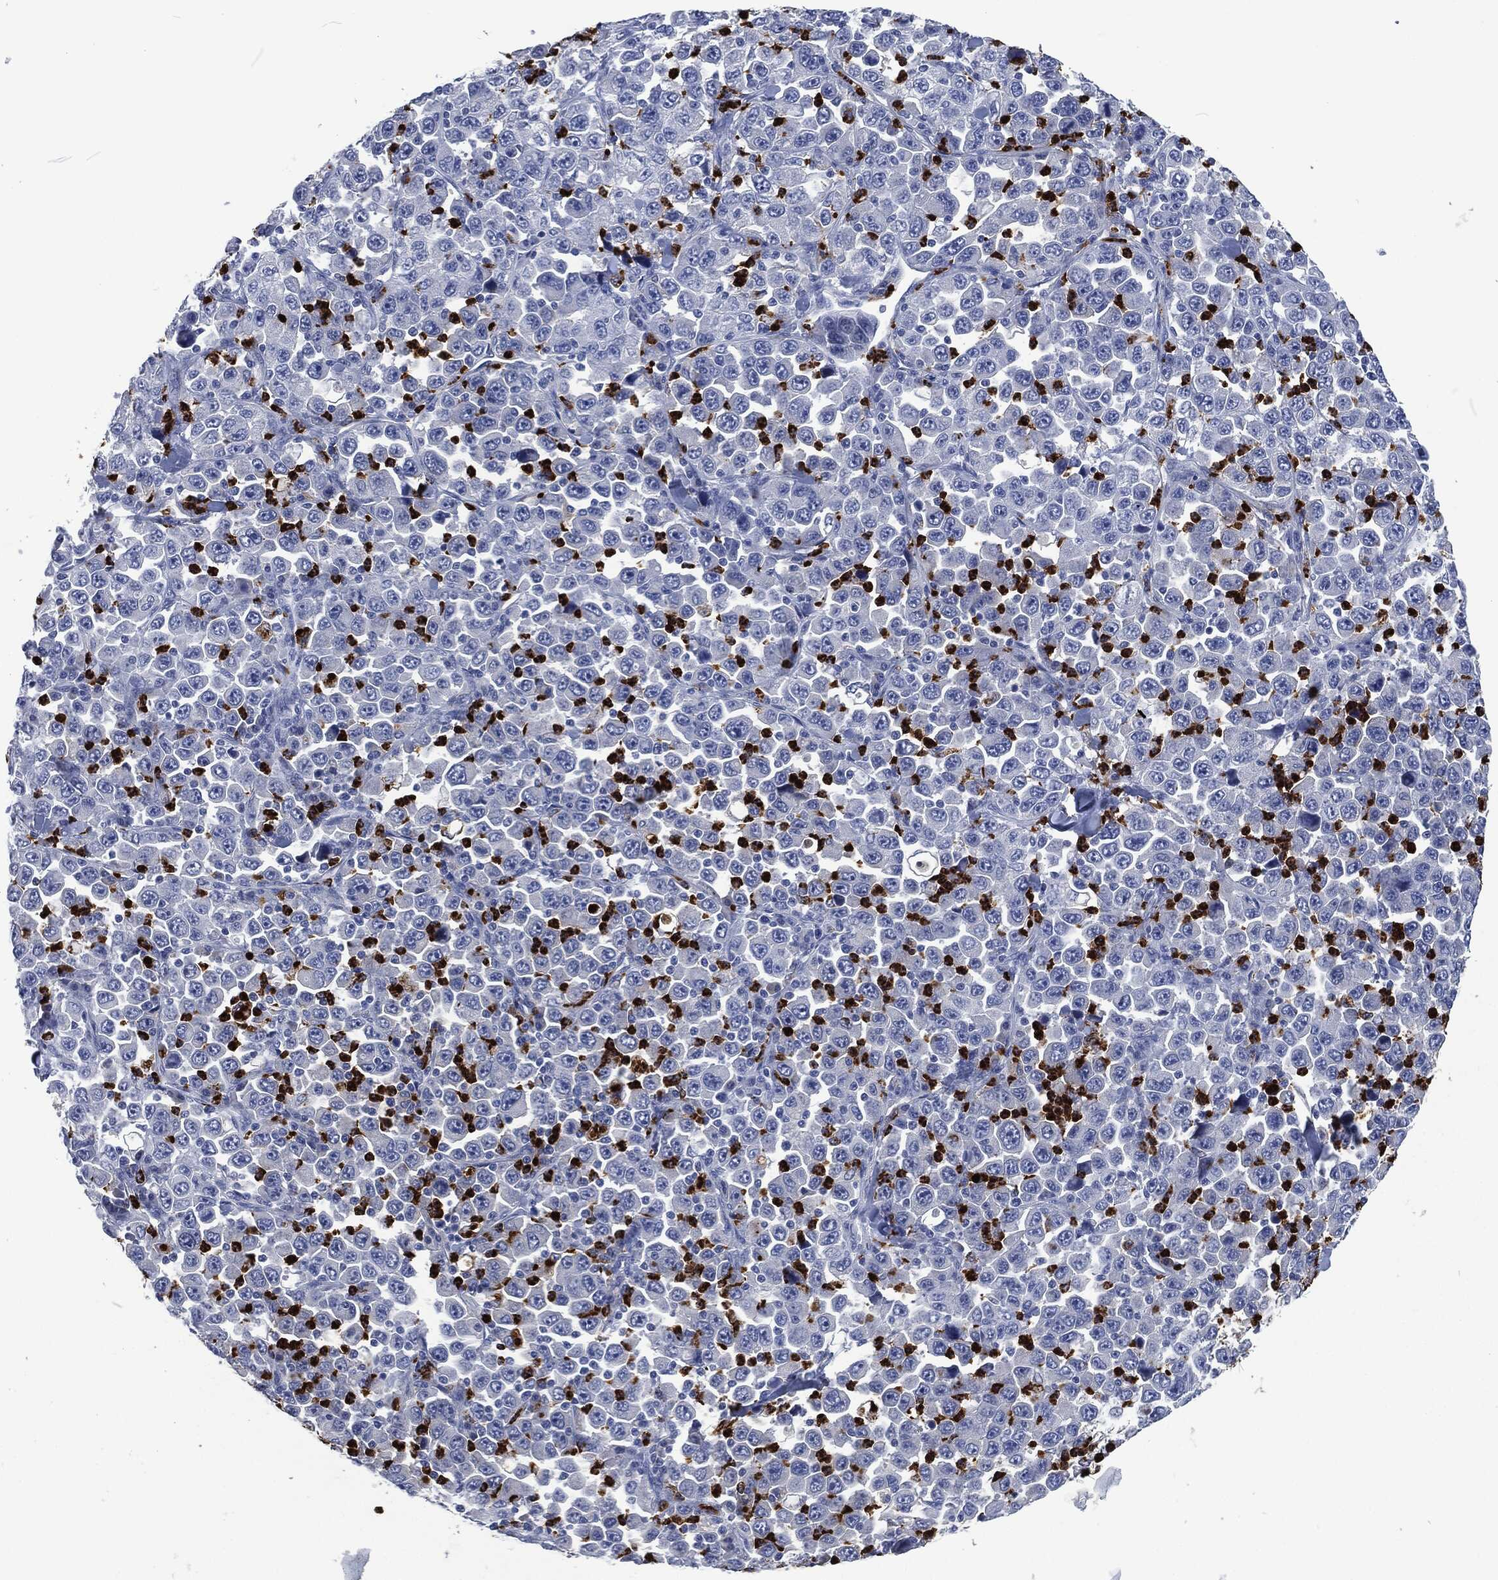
{"staining": {"intensity": "negative", "quantity": "none", "location": "none"}, "tissue": "stomach cancer", "cell_type": "Tumor cells", "image_type": "cancer", "snomed": [{"axis": "morphology", "description": "Normal tissue, NOS"}, {"axis": "morphology", "description": "Adenocarcinoma, NOS"}, {"axis": "topography", "description": "Stomach, upper"}, {"axis": "topography", "description": "Stomach"}], "caption": "Tumor cells show no significant protein staining in stomach cancer (adenocarcinoma).", "gene": "MPO", "patient": {"sex": "male", "age": 59}}